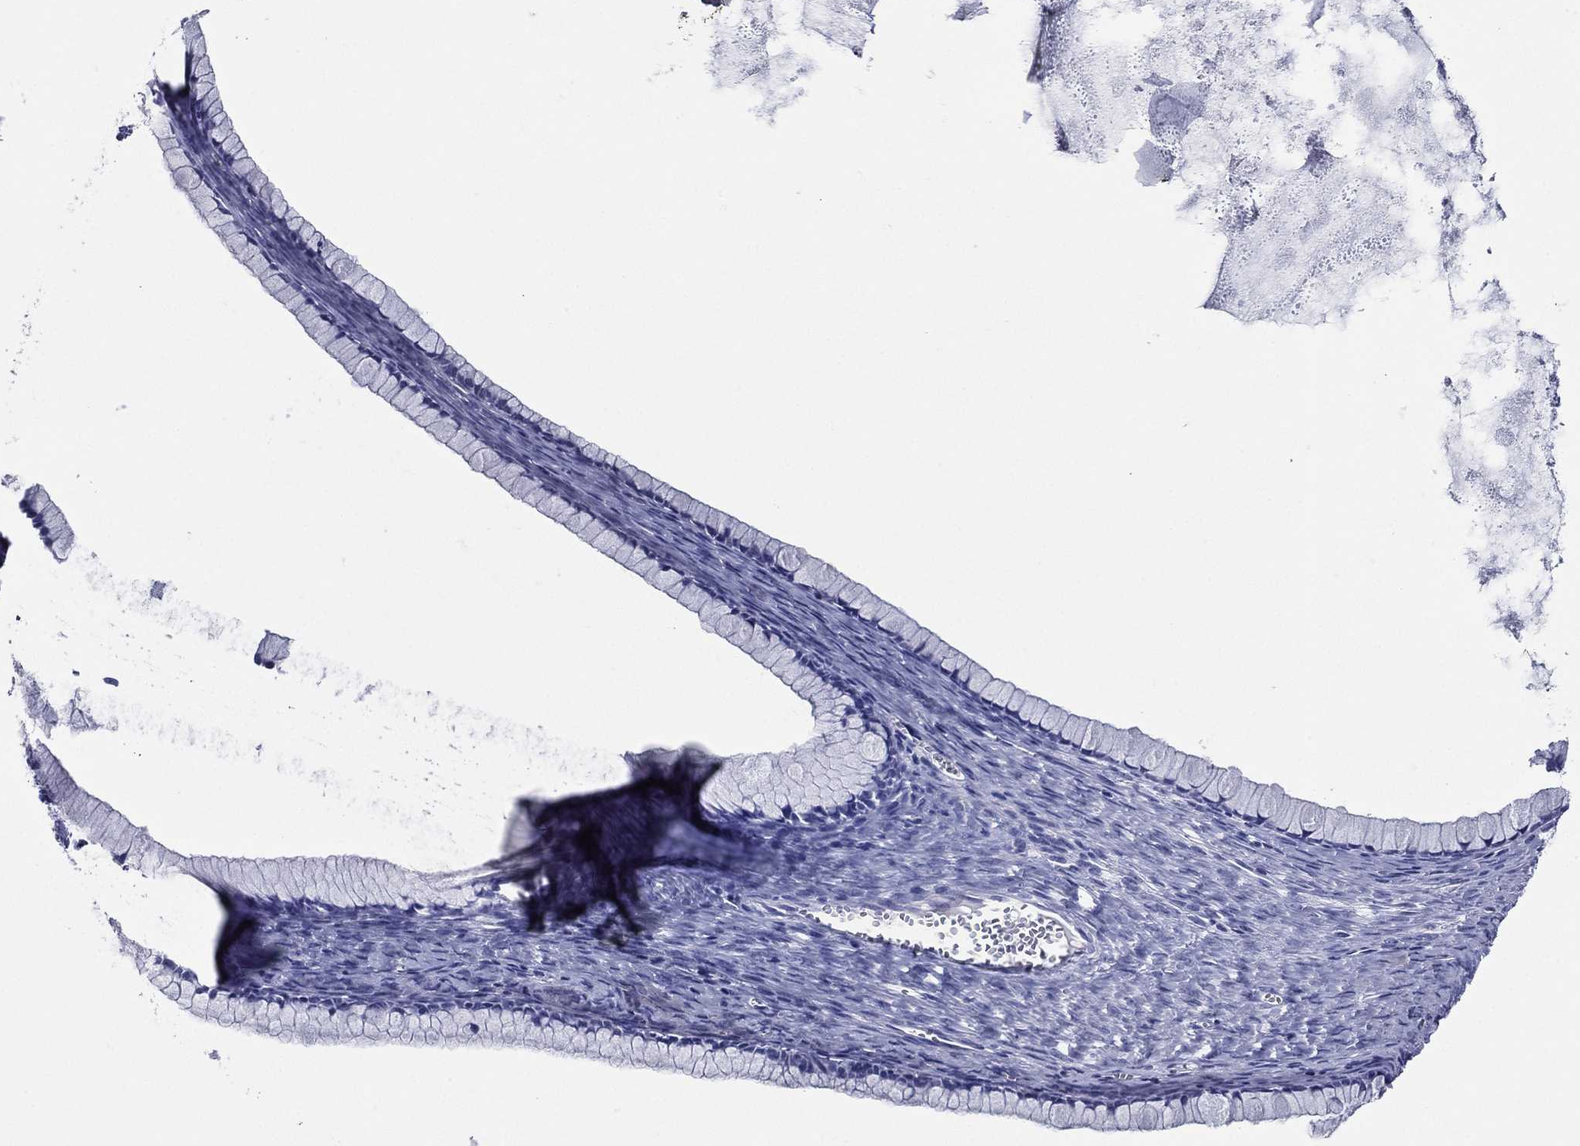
{"staining": {"intensity": "negative", "quantity": "none", "location": "none"}, "tissue": "ovarian cancer", "cell_type": "Tumor cells", "image_type": "cancer", "snomed": [{"axis": "morphology", "description": "Cystadenocarcinoma, mucinous, NOS"}, {"axis": "topography", "description": "Ovary"}], "caption": "This is an immunohistochemistry (IHC) micrograph of human ovarian mucinous cystadenocarcinoma. There is no expression in tumor cells.", "gene": "TFAP2A", "patient": {"sex": "female", "age": 41}}